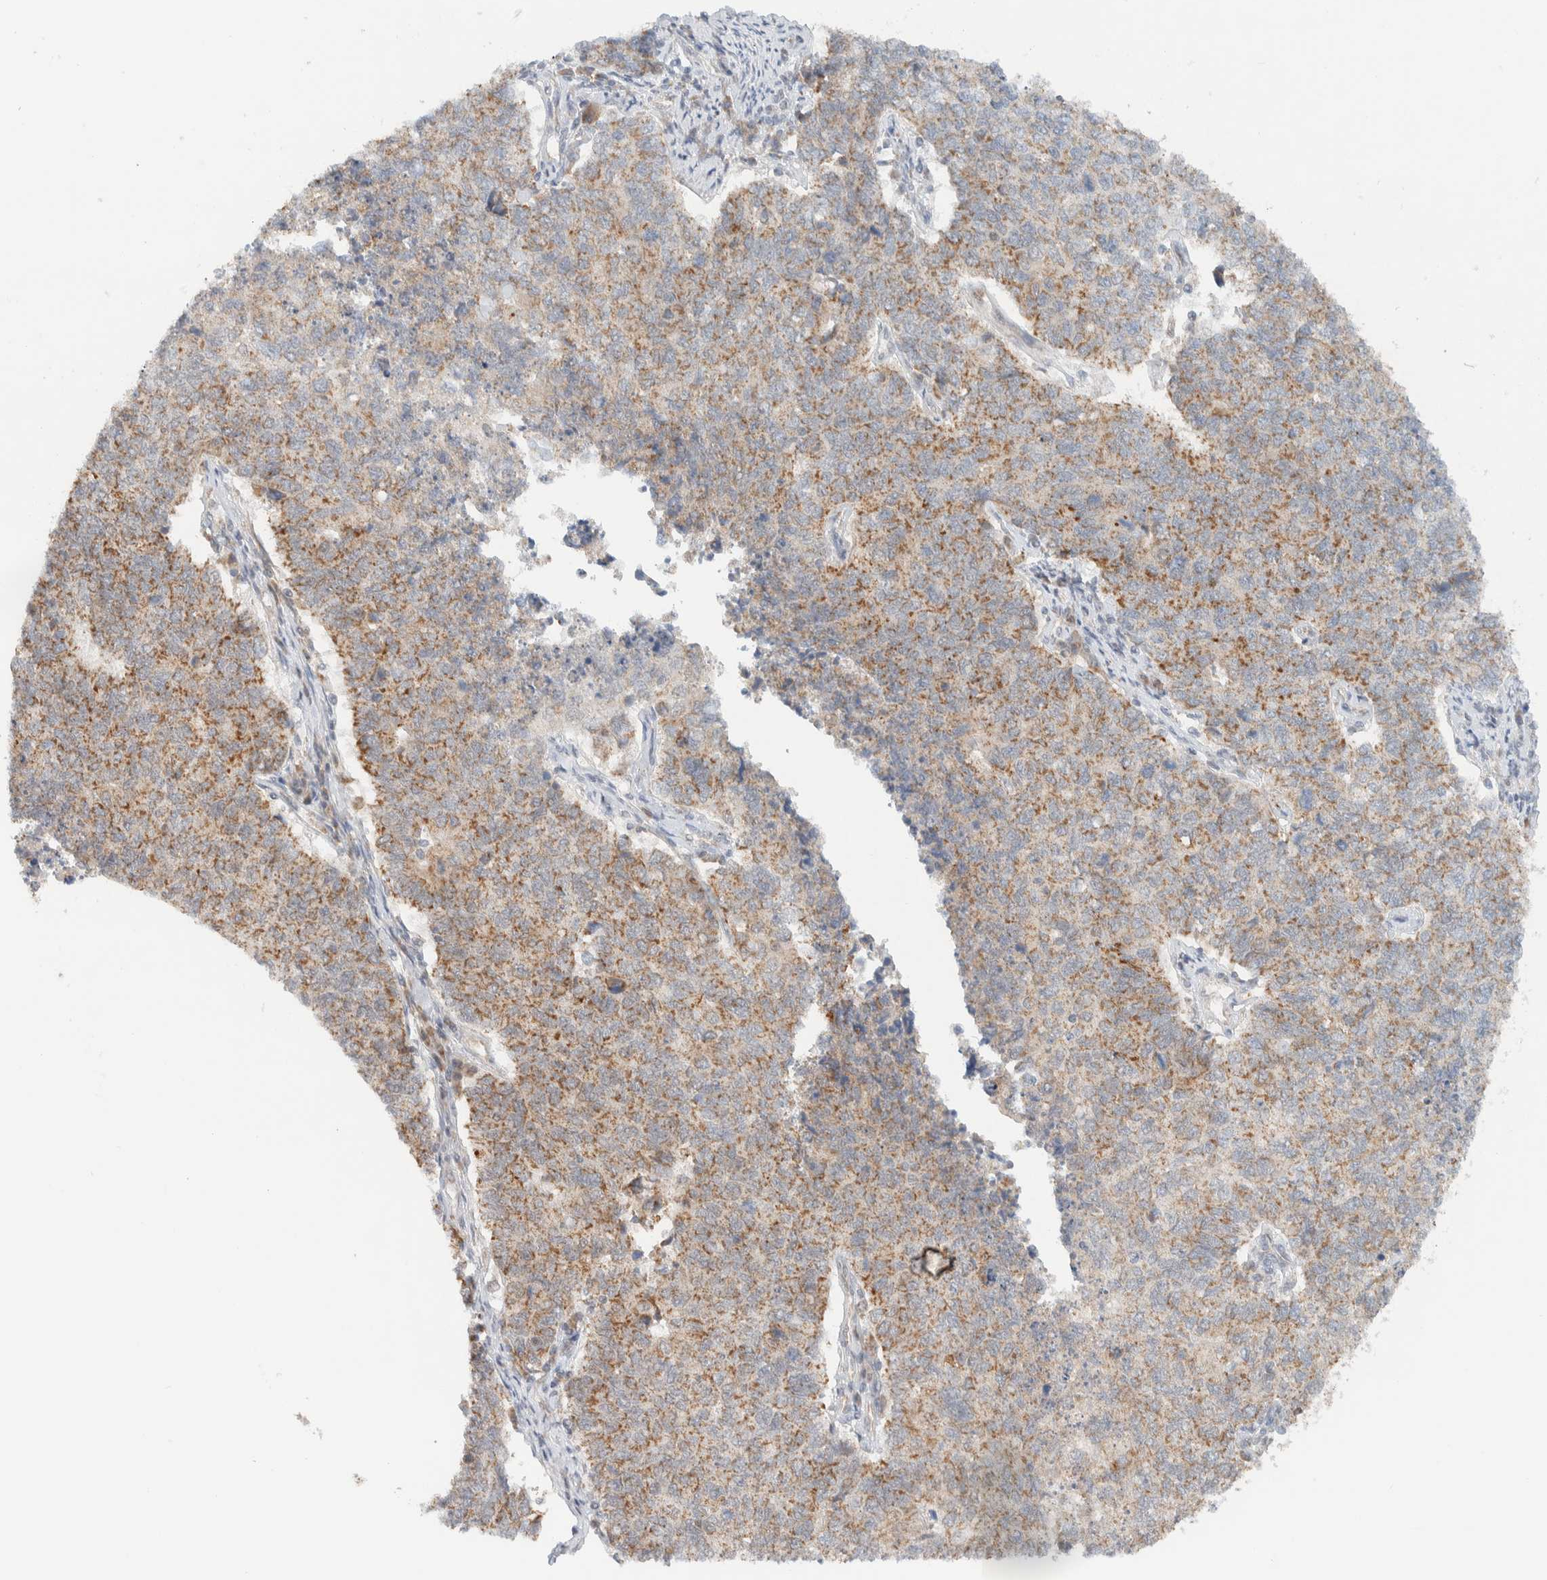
{"staining": {"intensity": "moderate", "quantity": ">75%", "location": "cytoplasmic/membranous"}, "tissue": "cervical cancer", "cell_type": "Tumor cells", "image_type": "cancer", "snomed": [{"axis": "morphology", "description": "Squamous cell carcinoma, NOS"}, {"axis": "topography", "description": "Cervix"}], "caption": "This is a micrograph of immunohistochemistry staining of squamous cell carcinoma (cervical), which shows moderate expression in the cytoplasmic/membranous of tumor cells.", "gene": "MRPL41", "patient": {"sex": "female", "age": 63}}